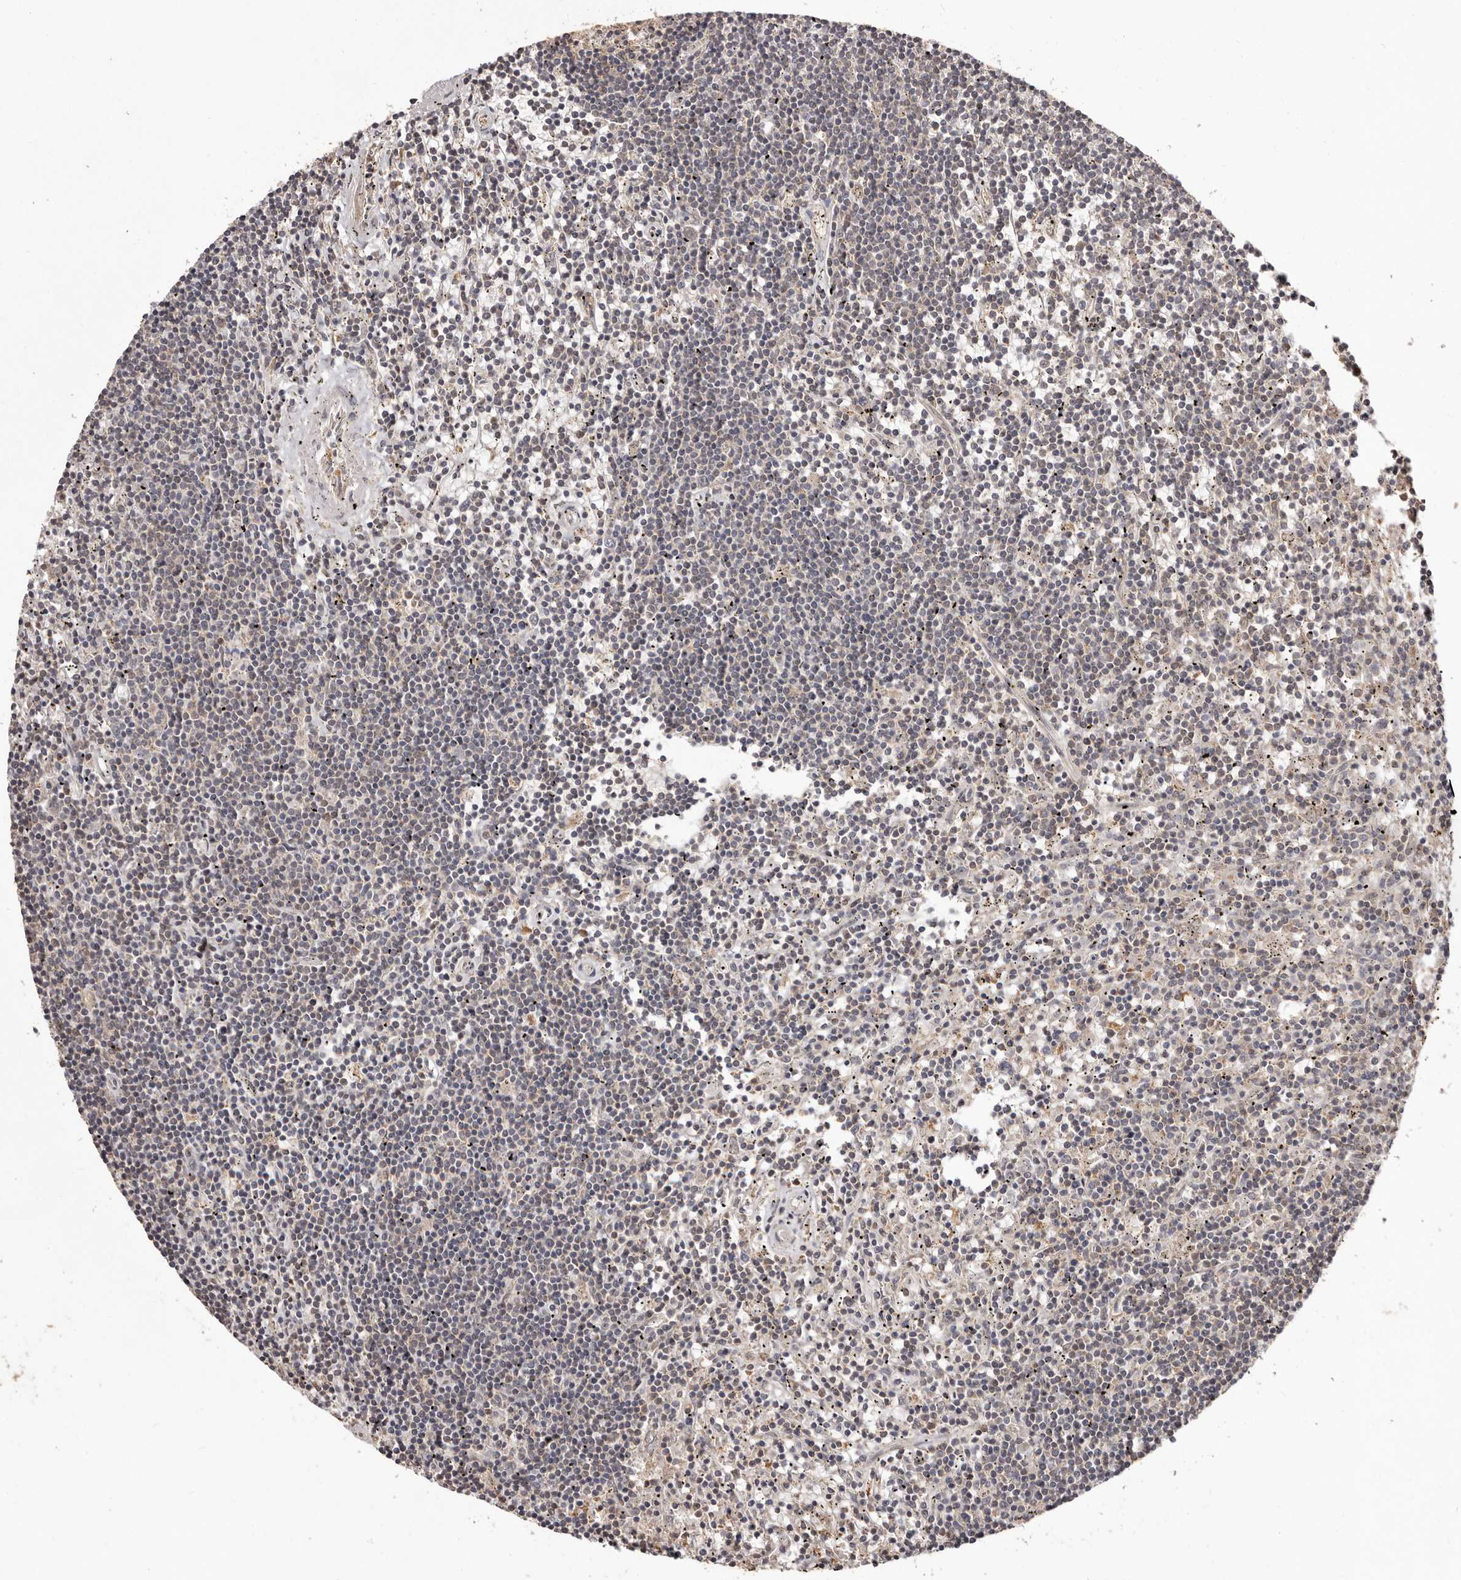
{"staining": {"intensity": "negative", "quantity": "none", "location": "none"}, "tissue": "lymphoma", "cell_type": "Tumor cells", "image_type": "cancer", "snomed": [{"axis": "morphology", "description": "Malignant lymphoma, non-Hodgkin's type, Low grade"}, {"axis": "topography", "description": "Spleen"}], "caption": "The photomicrograph reveals no significant staining in tumor cells of low-grade malignant lymphoma, non-Hodgkin's type.", "gene": "MTO1", "patient": {"sex": "male", "age": 76}}